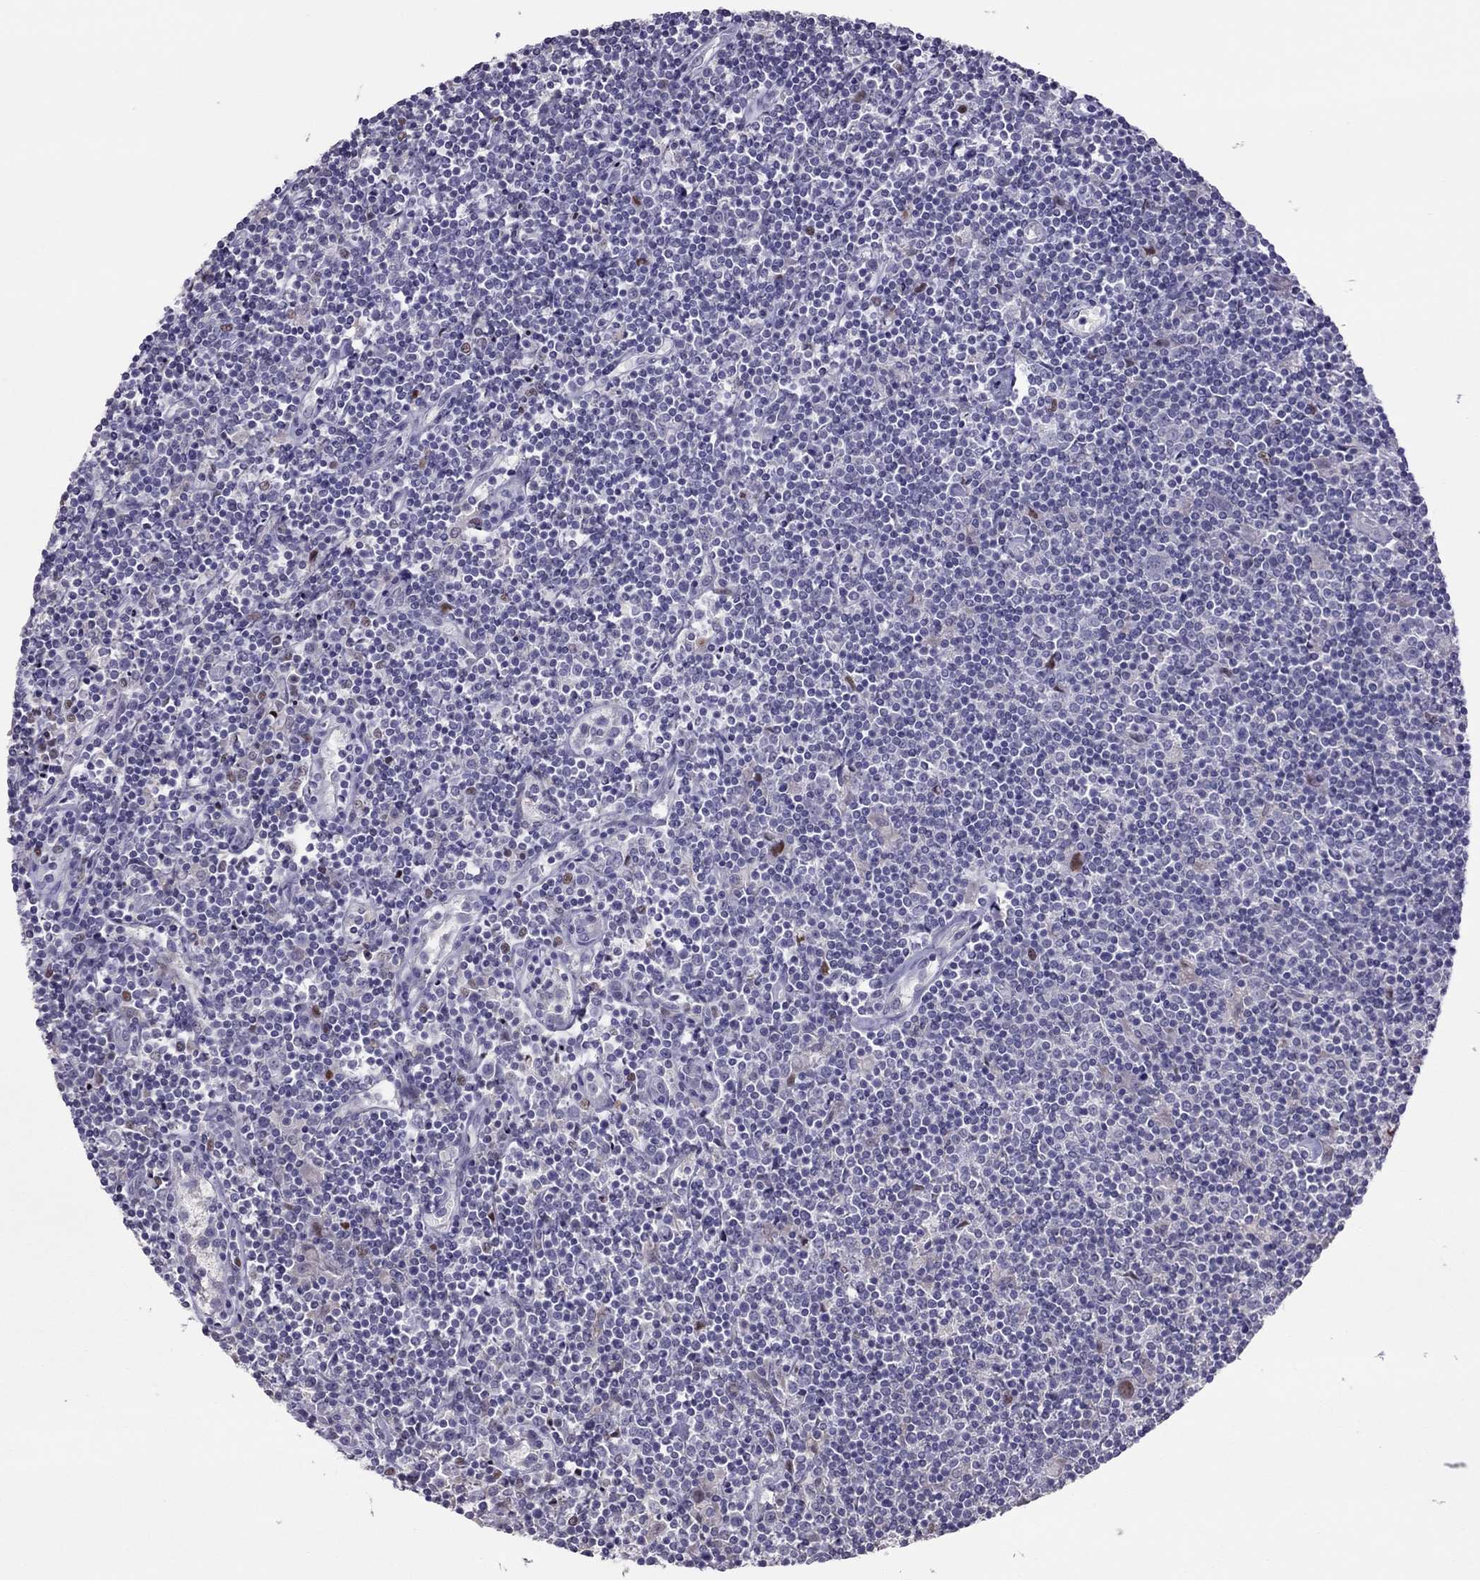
{"staining": {"intensity": "negative", "quantity": "none", "location": "none"}, "tissue": "lymphoma", "cell_type": "Tumor cells", "image_type": "cancer", "snomed": [{"axis": "morphology", "description": "Hodgkin's disease, NOS"}, {"axis": "topography", "description": "Lymph node"}], "caption": "Protein analysis of Hodgkin's disease reveals no significant positivity in tumor cells.", "gene": "SPINT3", "patient": {"sex": "male", "age": 40}}